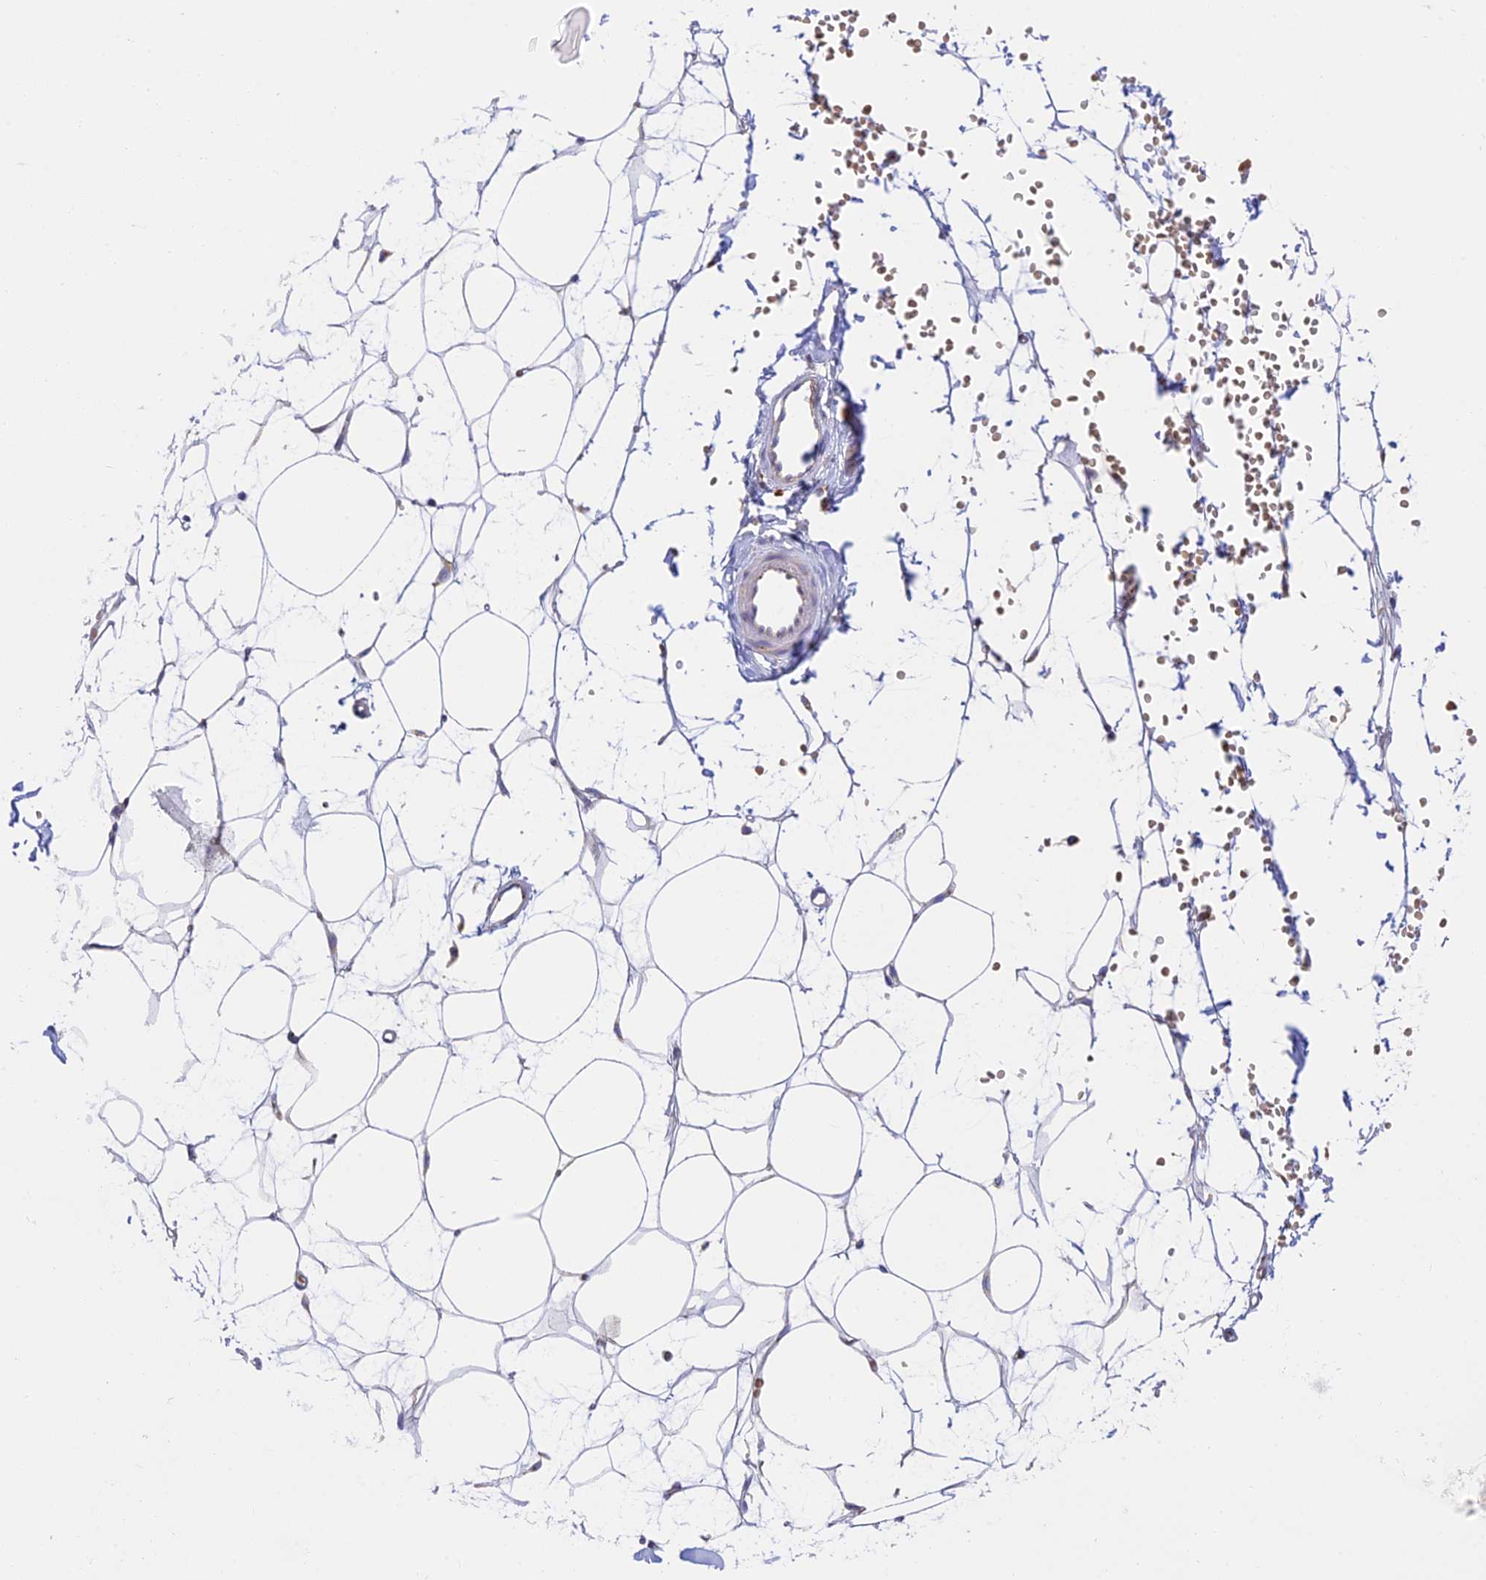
{"staining": {"intensity": "negative", "quantity": "none", "location": "none"}, "tissue": "adipose tissue", "cell_type": "Adipocytes", "image_type": "normal", "snomed": [{"axis": "morphology", "description": "Normal tissue, NOS"}, {"axis": "topography", "description": "Breast"}], "caption": "This micrograph is of unremarkable adipose tissue stained with immunohistochemistry to label a protein in brown with the nuclei are counter-stained blue. There is no expression in adipocytes.", "gene": "GOLGA3", "patient": {"sex": "female", "age": 23}}